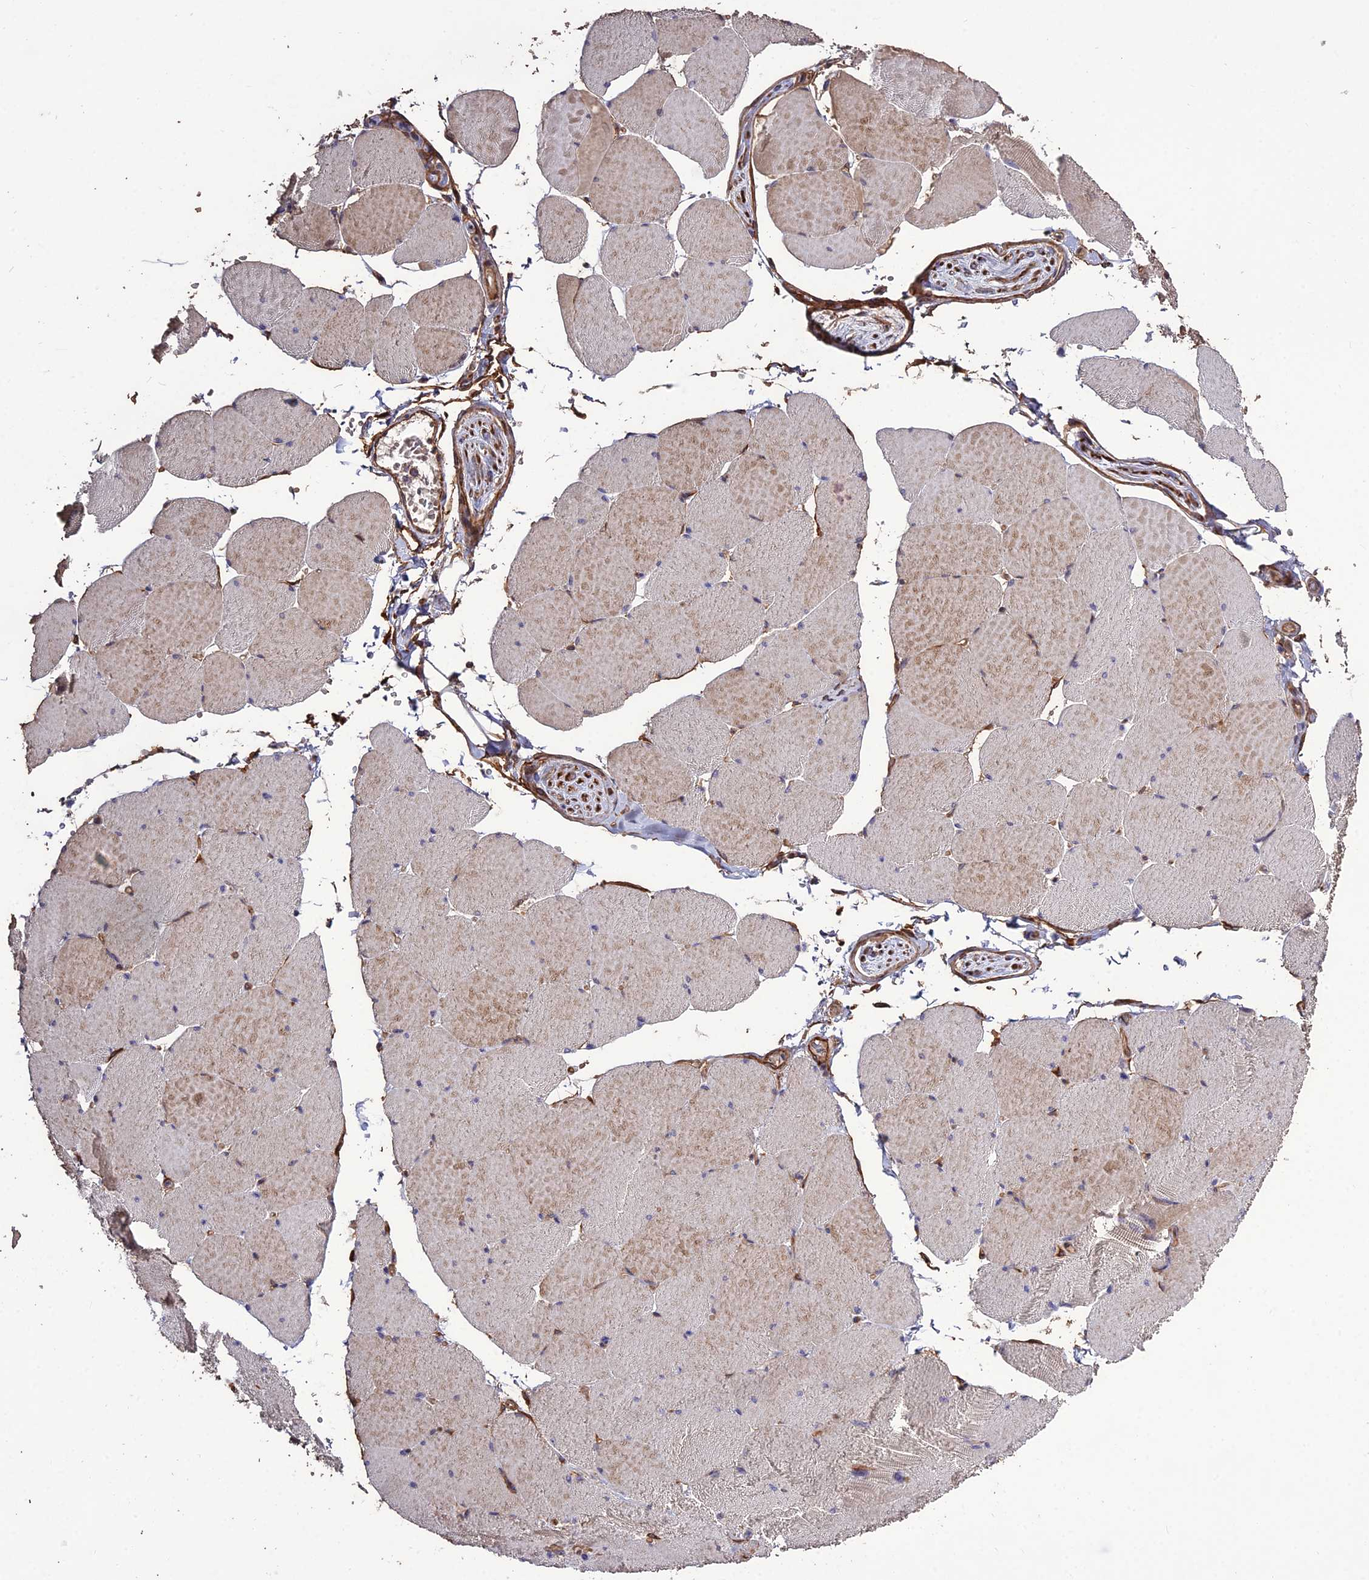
{"staining": {"intensity": "moderate", "quantity": "25%-75%", "location": "cytoplasmic/membranous"}, "tissue": "skeletal muscle", "cell_type": "Myocytes", "image_type": "normal", "snomed": [{"axis": "morphology", "description": "Normal tissue, NOS"}, {"axis": "topography", "description": "Skeletal muscle"}, {"axis": "topography", "description": "Head-Neck"}], "caption": "Myocytes display medium levels of moderate cytoplasmic/membranous staining in approximately 25%-75% of cells in benign human skeletal muscle. (Stains: DAB in brown, nuclei in blue, Microscopy: brightfield microscopy at high magnification).", "gene": "CRTAP", "patient": {"sex": "male", "age": 66}}